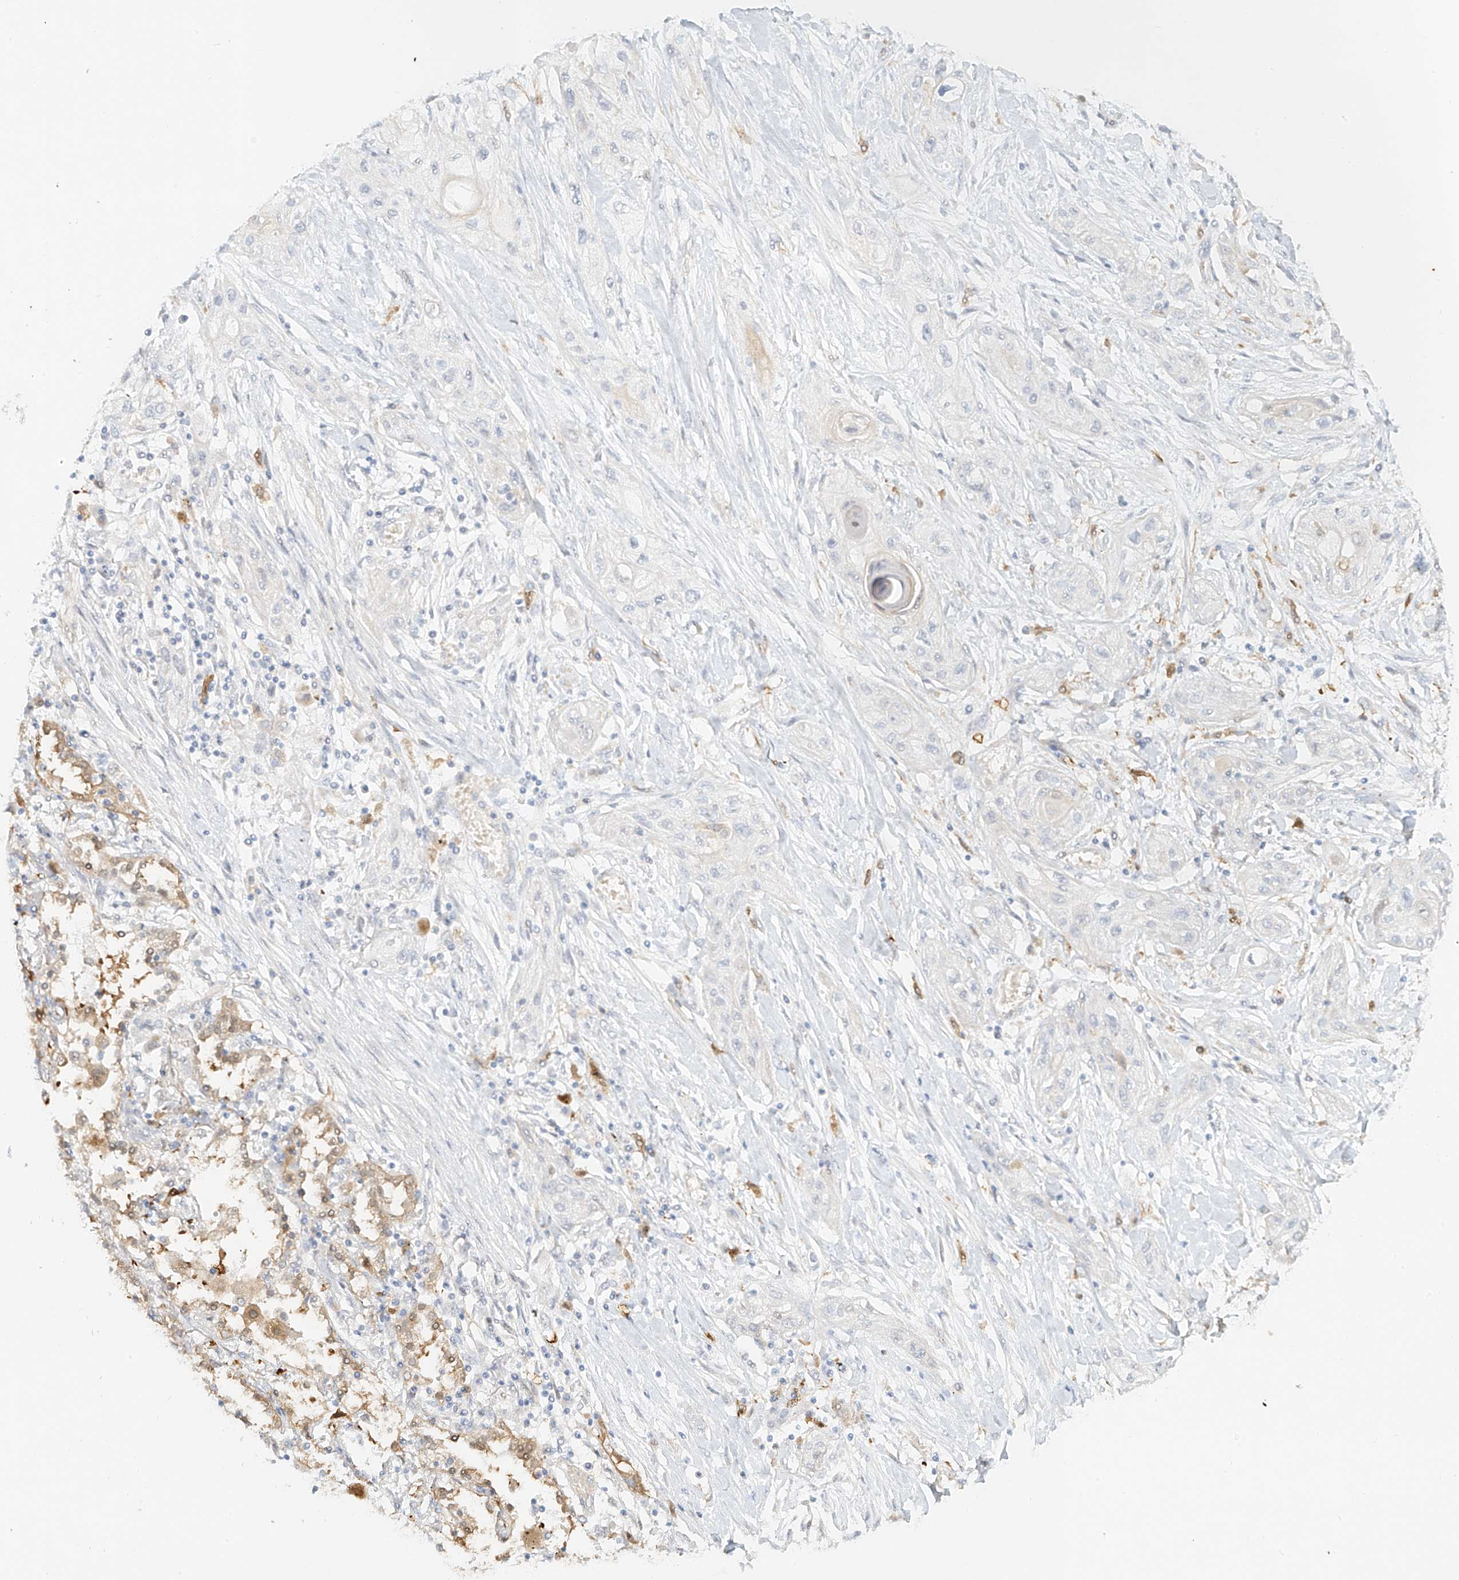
{"staining": {"intensity": "negative", "quantity": "none", "location": "none"}, "tissue": "lung cancer", "cell_type": "Tumor cells", "image_type": "cancer", "snomed": [{"axis": "morphology", "description": "Squamous cell carcinoma, NOS"}, {"axis": "topography", "description": "Lung"}], "caption": "The immunohistochemistry histopathology image has no significant expression in tumor cells of lung squamous cell carcinoma tissue.", "gene": "UPK1B", "patient": {"sex": "female", "age": 47}}